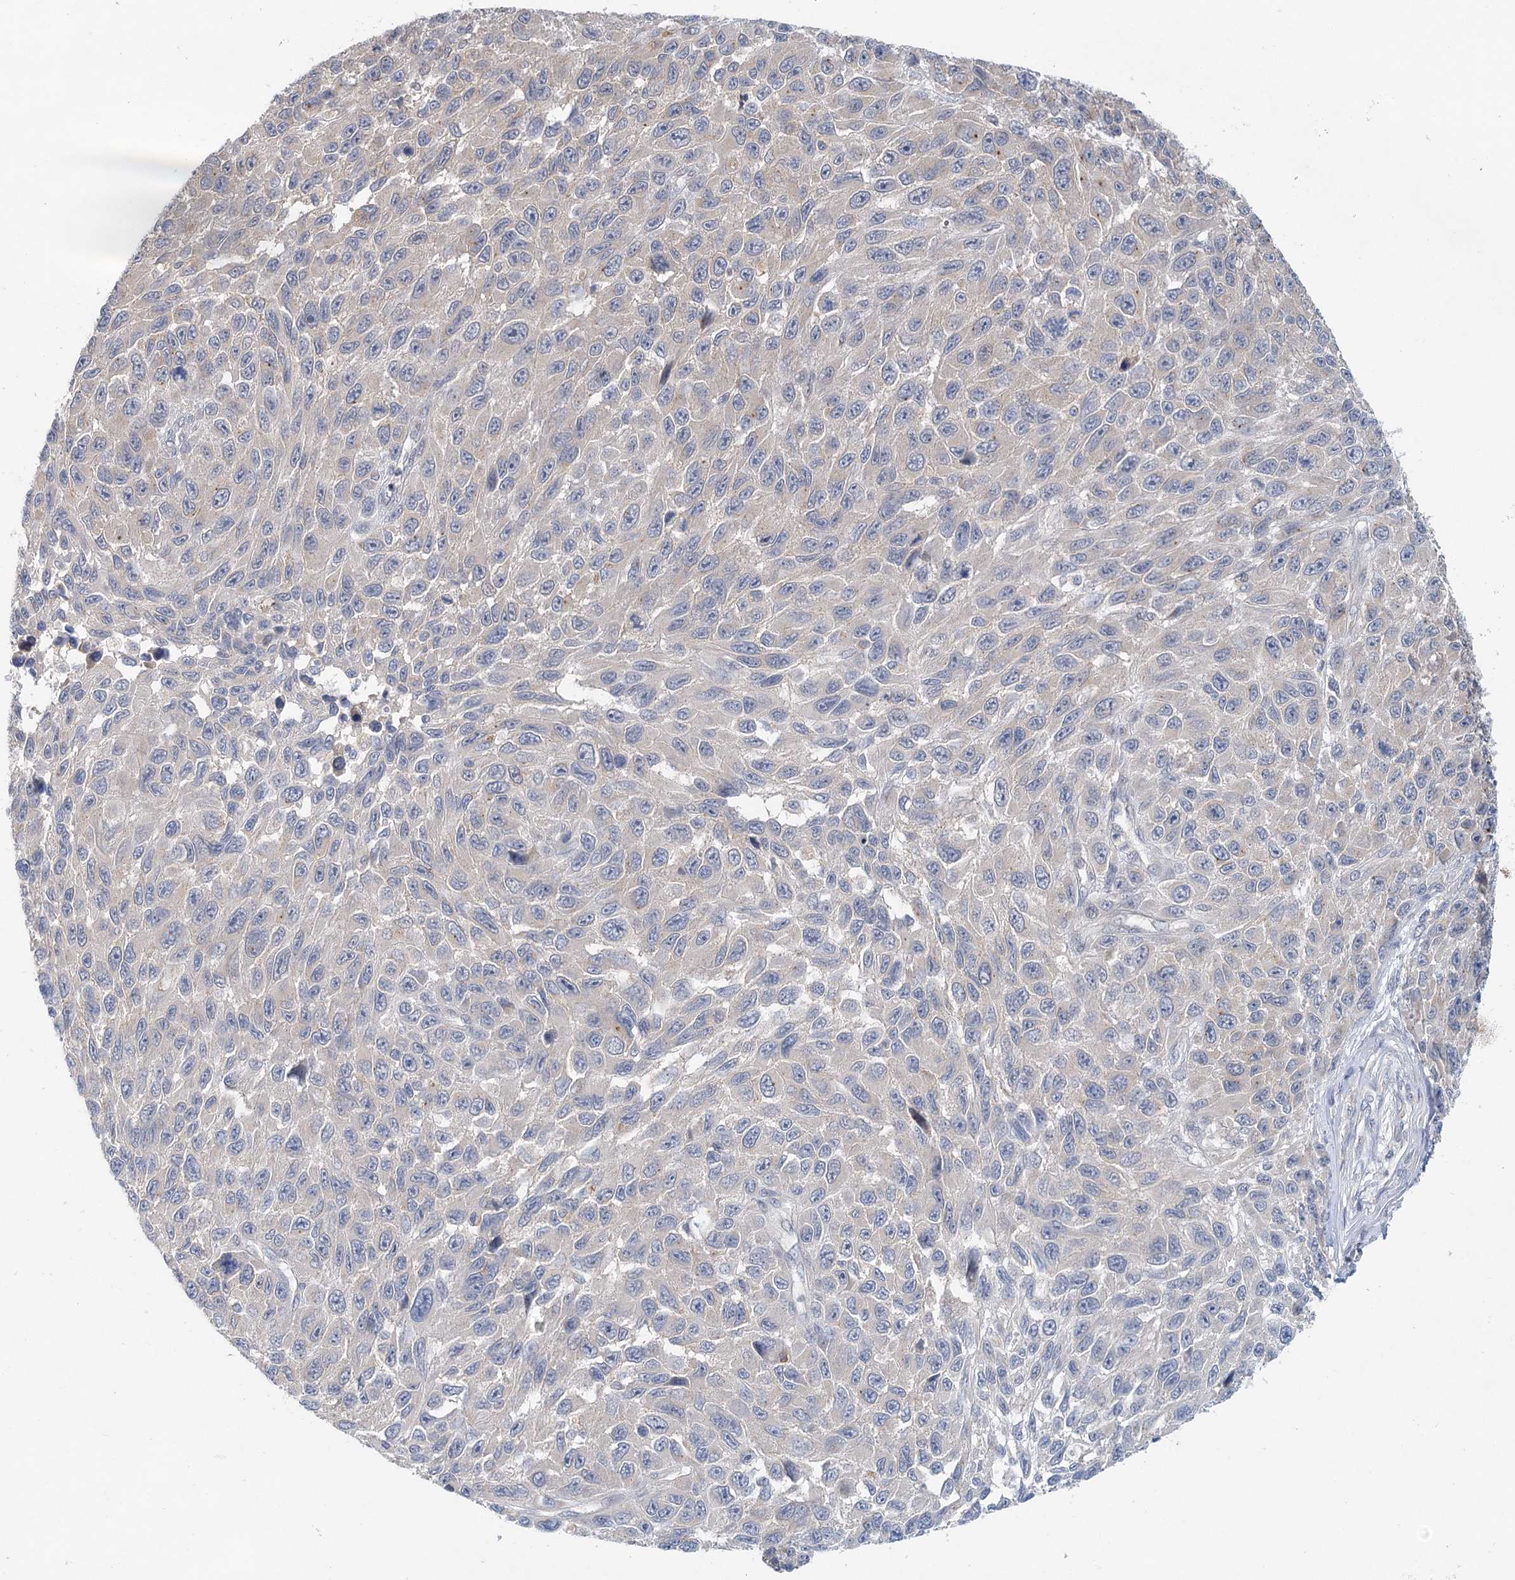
{"staining": {"intensity": "negative", "quantity": "none", "location": "none"}, "tissue": "melanoma", "cell_type": "Tumor cells", "image_type": "cancer", "snomed": [{"axis": "morphology", "description": "Normal tissue, NOS"}, {"axis": "morphology", "description": "Malignant melanoma, NOS"}, {"axis": "topography", "description": "Skin"}], "caption": "IHC of melanoma displays no expression in tumor cells. (Immunohistochemistry, brightfield microscopy, high magnification).", "gene": "BLTP1", "patient": {"sex": "female", "age": 96}}